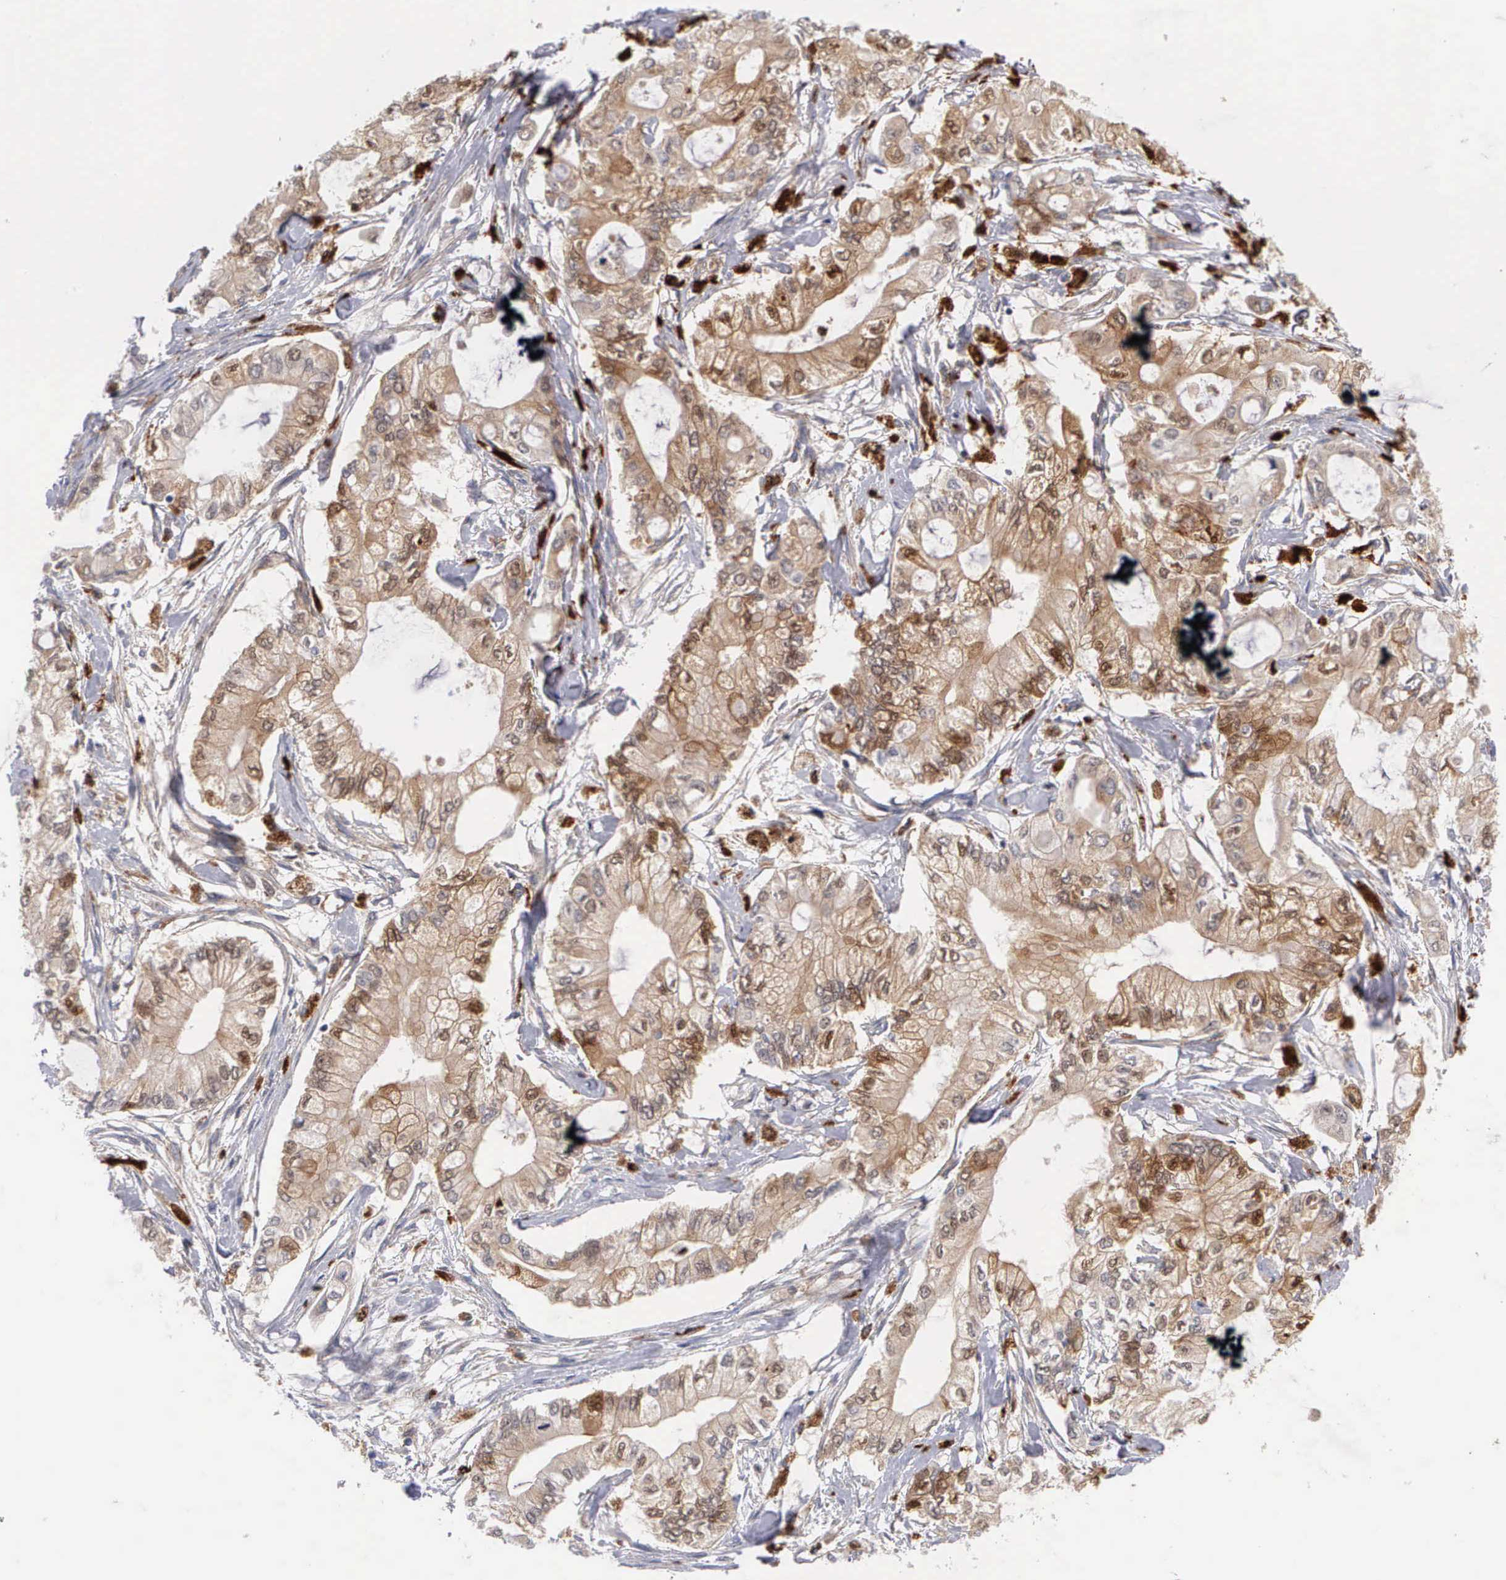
{"staining": {"intensity": "moderate", "quantity": ">75%", "location": "cytoplasmic/membranous"}, "tissue": "pancreatic cancer", "cell_type": "Tumor cells", "image_type": "cancer", "snomed": [{"axis": "morphology", "description": "Adenocarcinoma, NOS"}, {"axis": "topography", "description": "Pancreas"}], "caption": "Immunohistochemical staining of pancreatic cancer (adenocarcinoma) demonstrates medium levels of moderate cytoplasmic/membranous expression in approximately >75% of tumor cells.", "gene": "CTSH", "patient": {"sex": "male", "age": 79}}